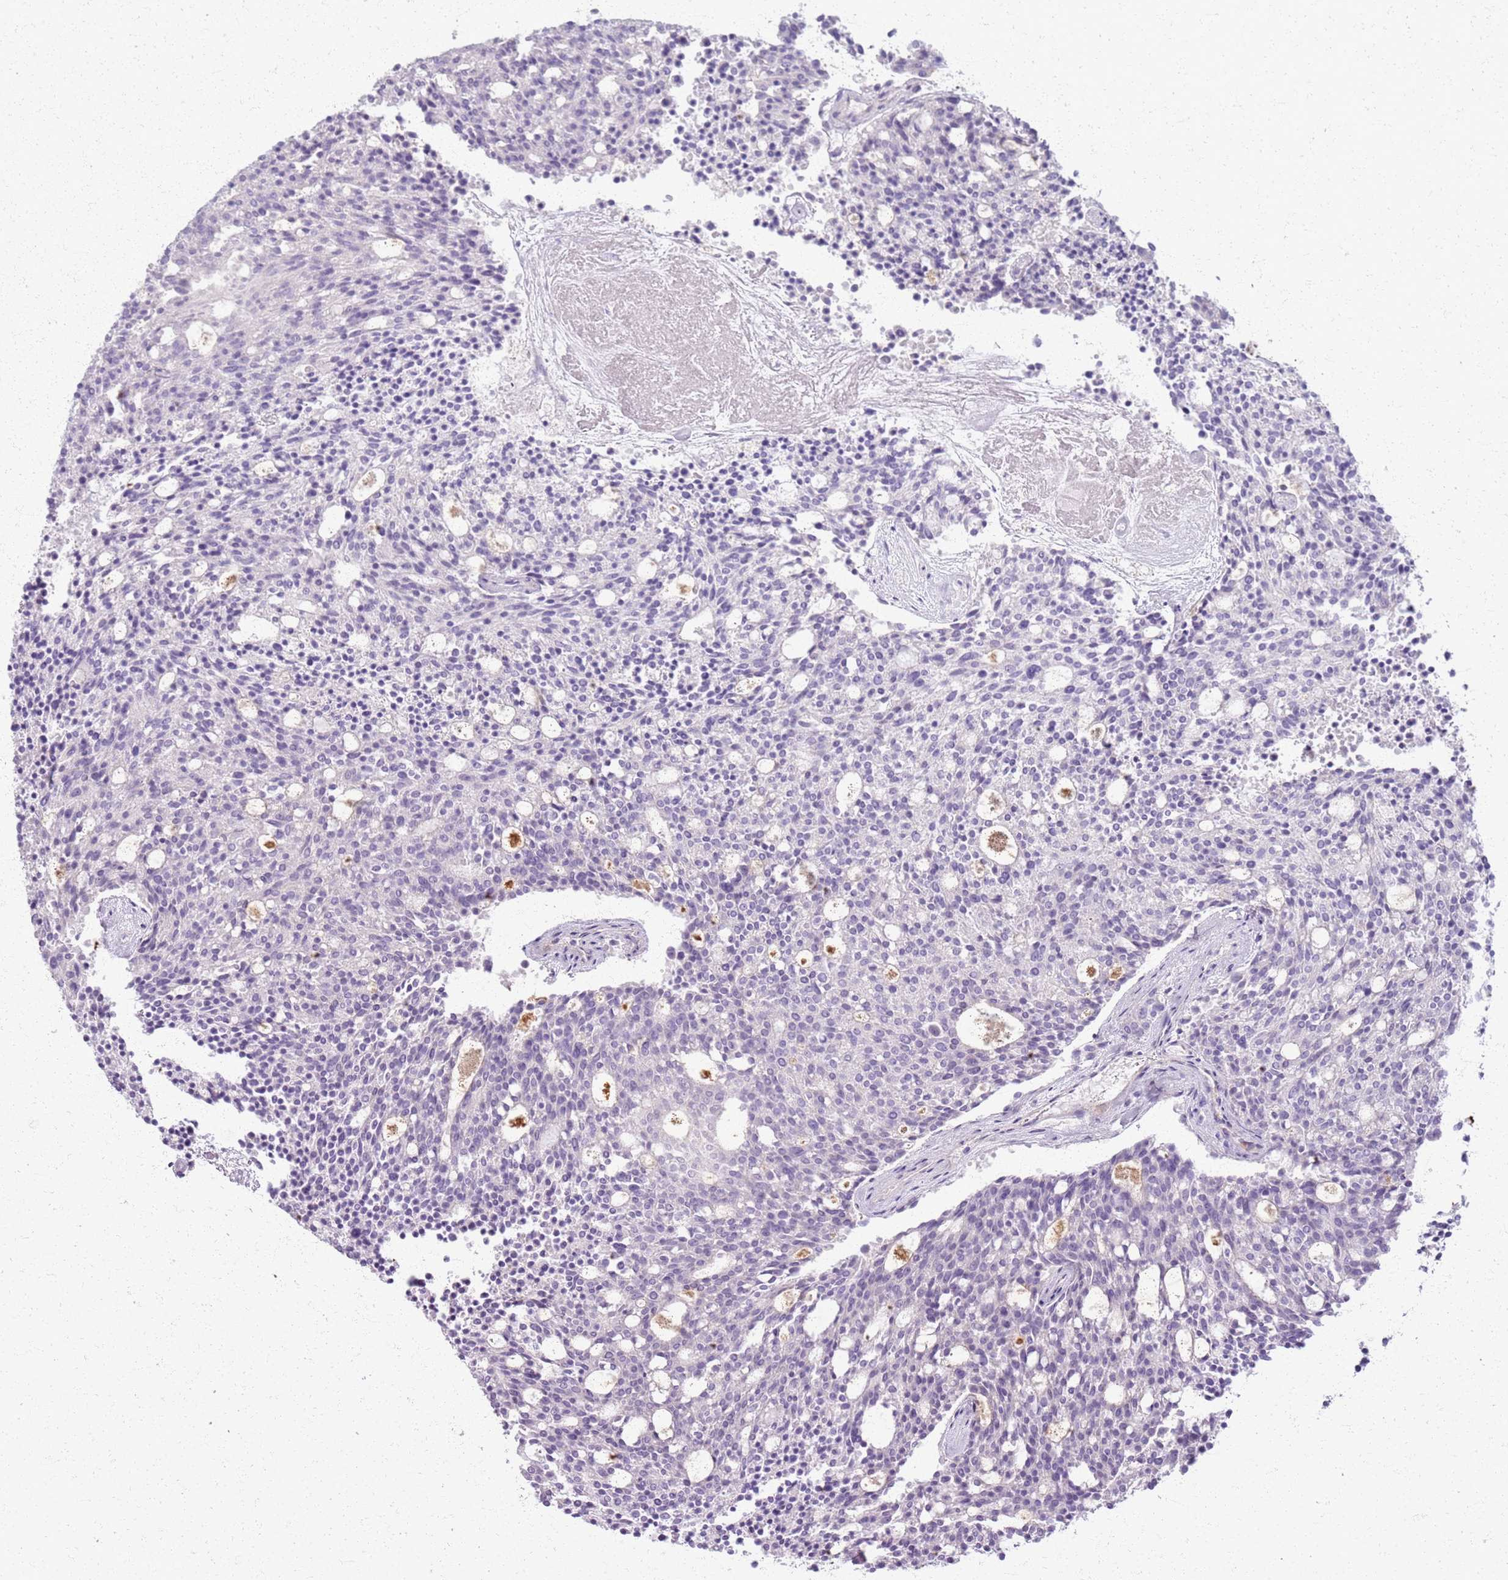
{"staining": {"intensity": "negative", "quantity": "none", "location": "none"}, "tissue": "carcinoid", "cell_type": "Tumor cells", "image_type": "cancer", "snomed": [{"axis": "morphology", "description": "Carcinoid, malignant, NOS"}, {"axis": "topography", "description": "Pancreas"}], "caption": "Tumor cells show no significant protein positivity in carcinoid (malignant).", "gene": "CSRP3", "patient": {"sex": "female", "age": 54}}